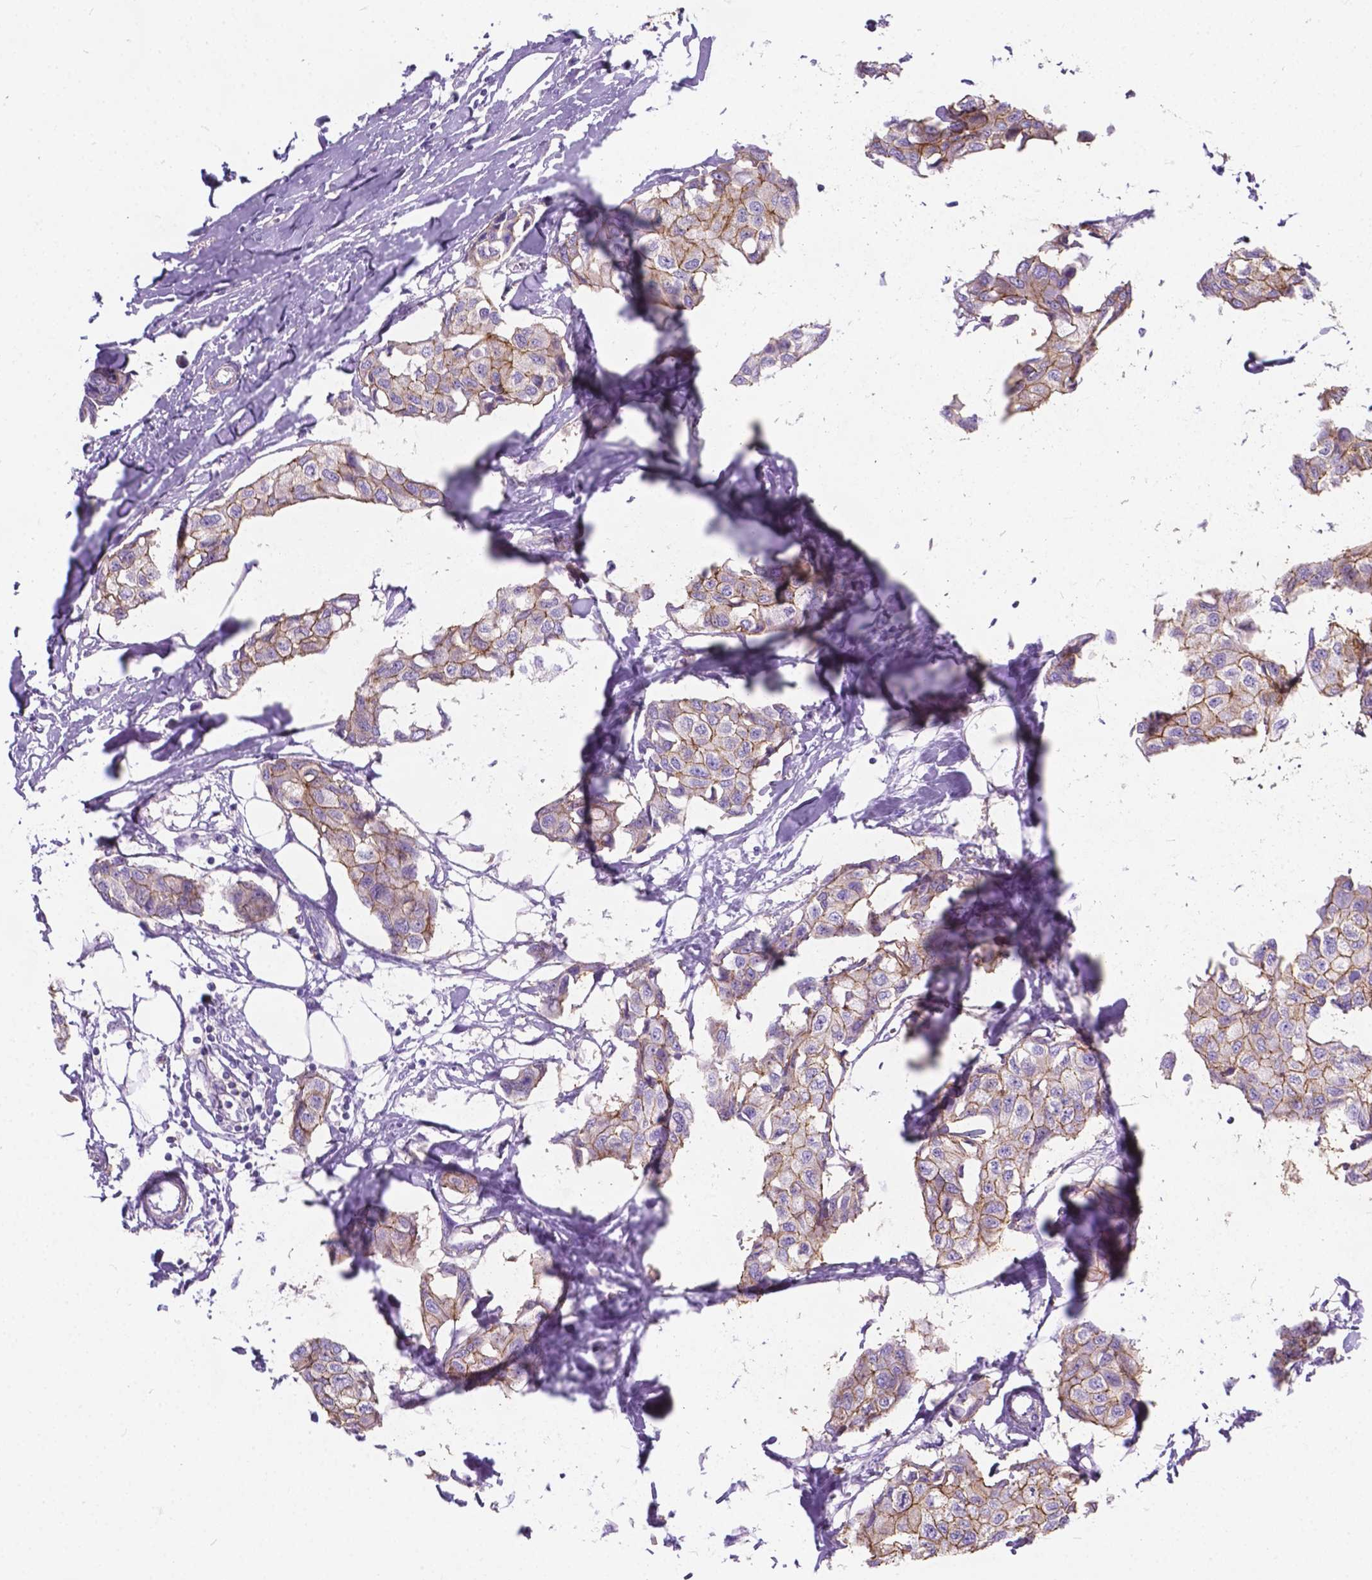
{"staining": {"intensity": "moderate", "quantity": ">75%", "location": "cytoplasmic/membranous"}, "tissue": "breast cancer", "cell_type": "Tumor cells", "image_type": "cancer", "snomed": [{"axis": "morphology", "description": "Duct carcinoma"}, {"axis": "topography", "description": "Breast"}], "caption": "Immunohistochemistry photomicrograph of neoplastic tissue: human intraductal carcinoma (breast) stained using IHC reveals medium levels of moderate protein expression localized specifically in the cytoplasmic/membranous of tumor cells, appearing as a cytoplasmic/membranous brown color.", "gene": "KIAA0040", "patient": {"sex": "female", "age": 80}}